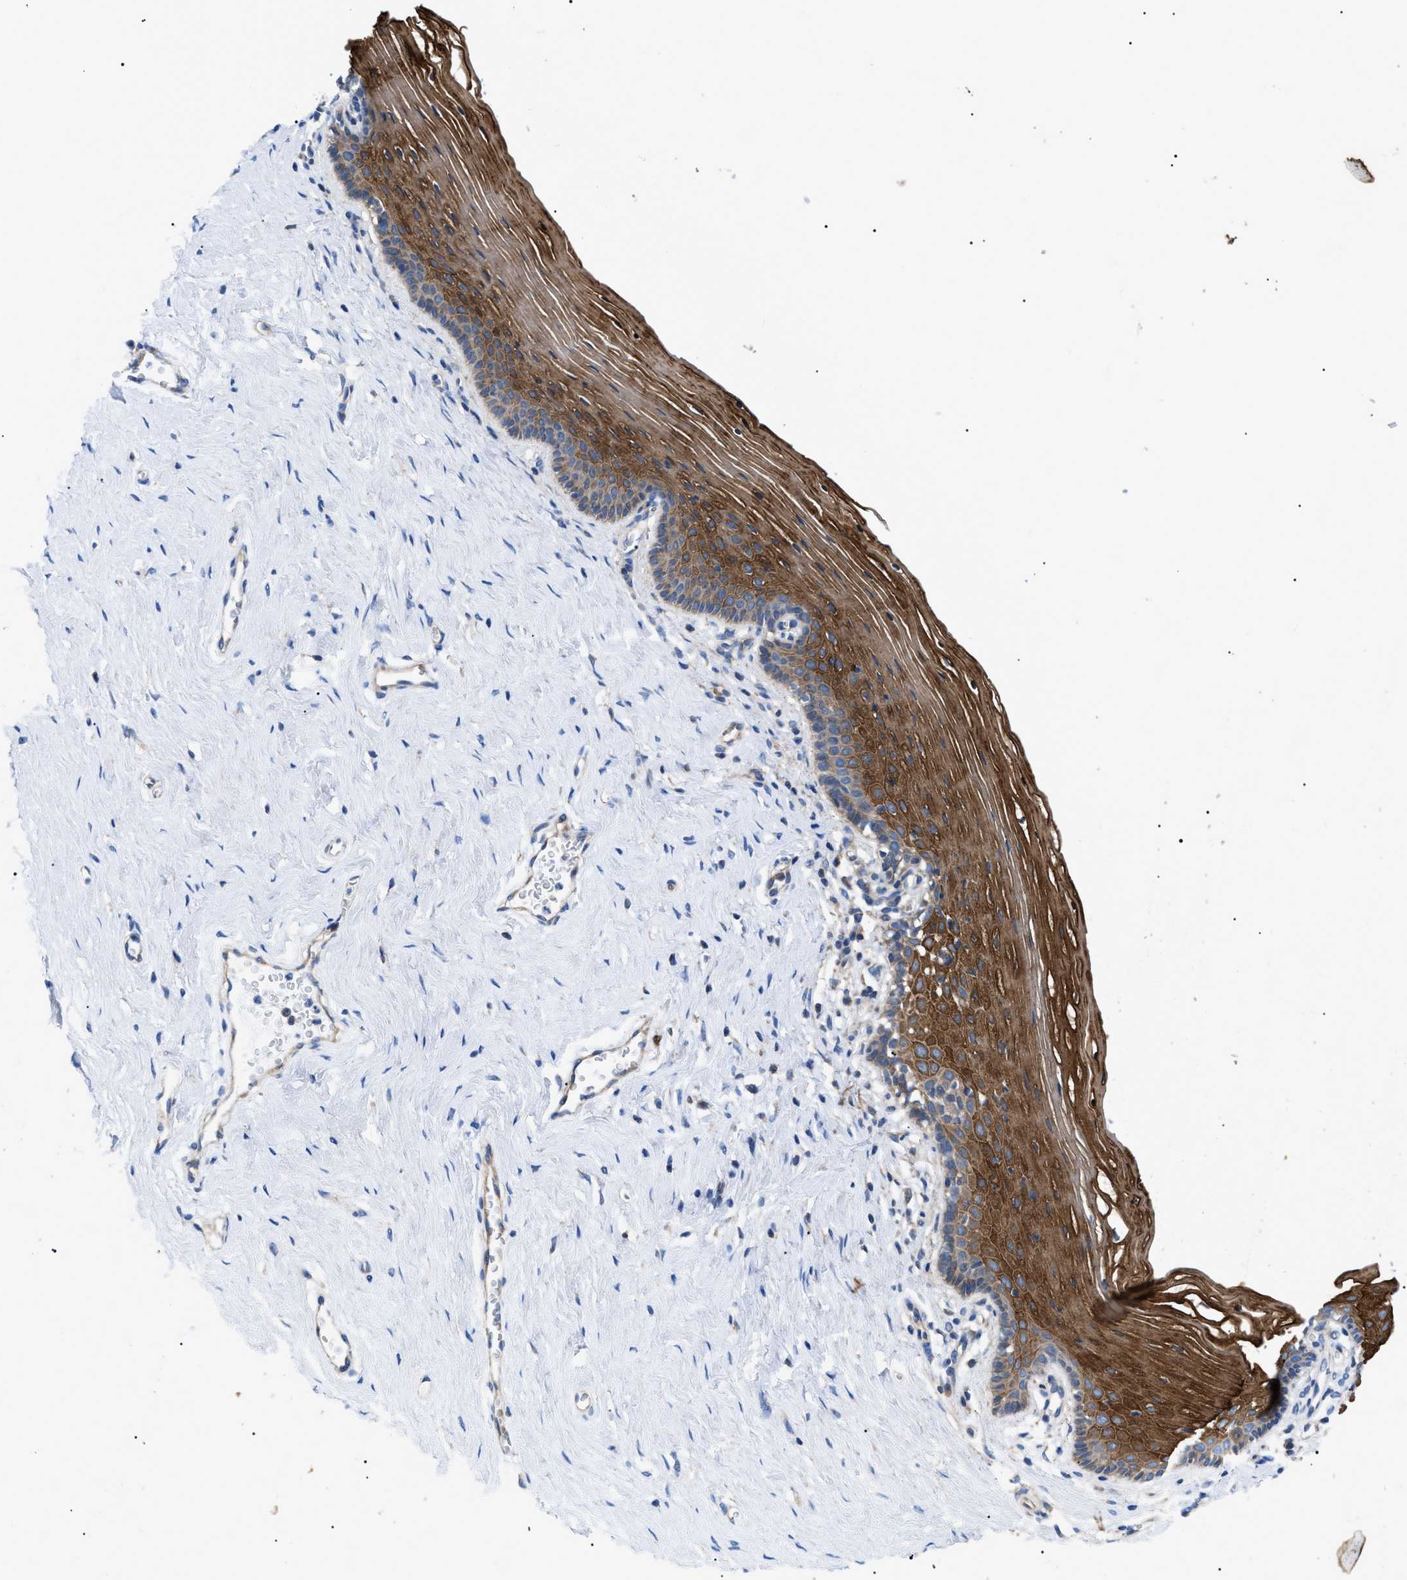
{"staining": {"intensity": "strong", "quantity": ">75%", "location": "cytoplasmic/membranous"}, "tissue": "vagina", "cell_type": "Squamous epithelial cells", "image_type": "normal", "snomed": [{"axis": "morphology", "description": "Normal tissue, NOS"}, {"axis": "topography", "description": "Vagina"}], "caption": "The image exhibits immunohistochemical staining of normal vagina. There is strong cytoplasmic/membranous positivity is present in about >75% of squamous epithelial cells. The protein is stained brown, and the nuclei are stained in blue (DAB IHC with brightfield microscopy, high magnification).", "gene": "HSPB8", "patient": {"sex": "female", "age": 32}}